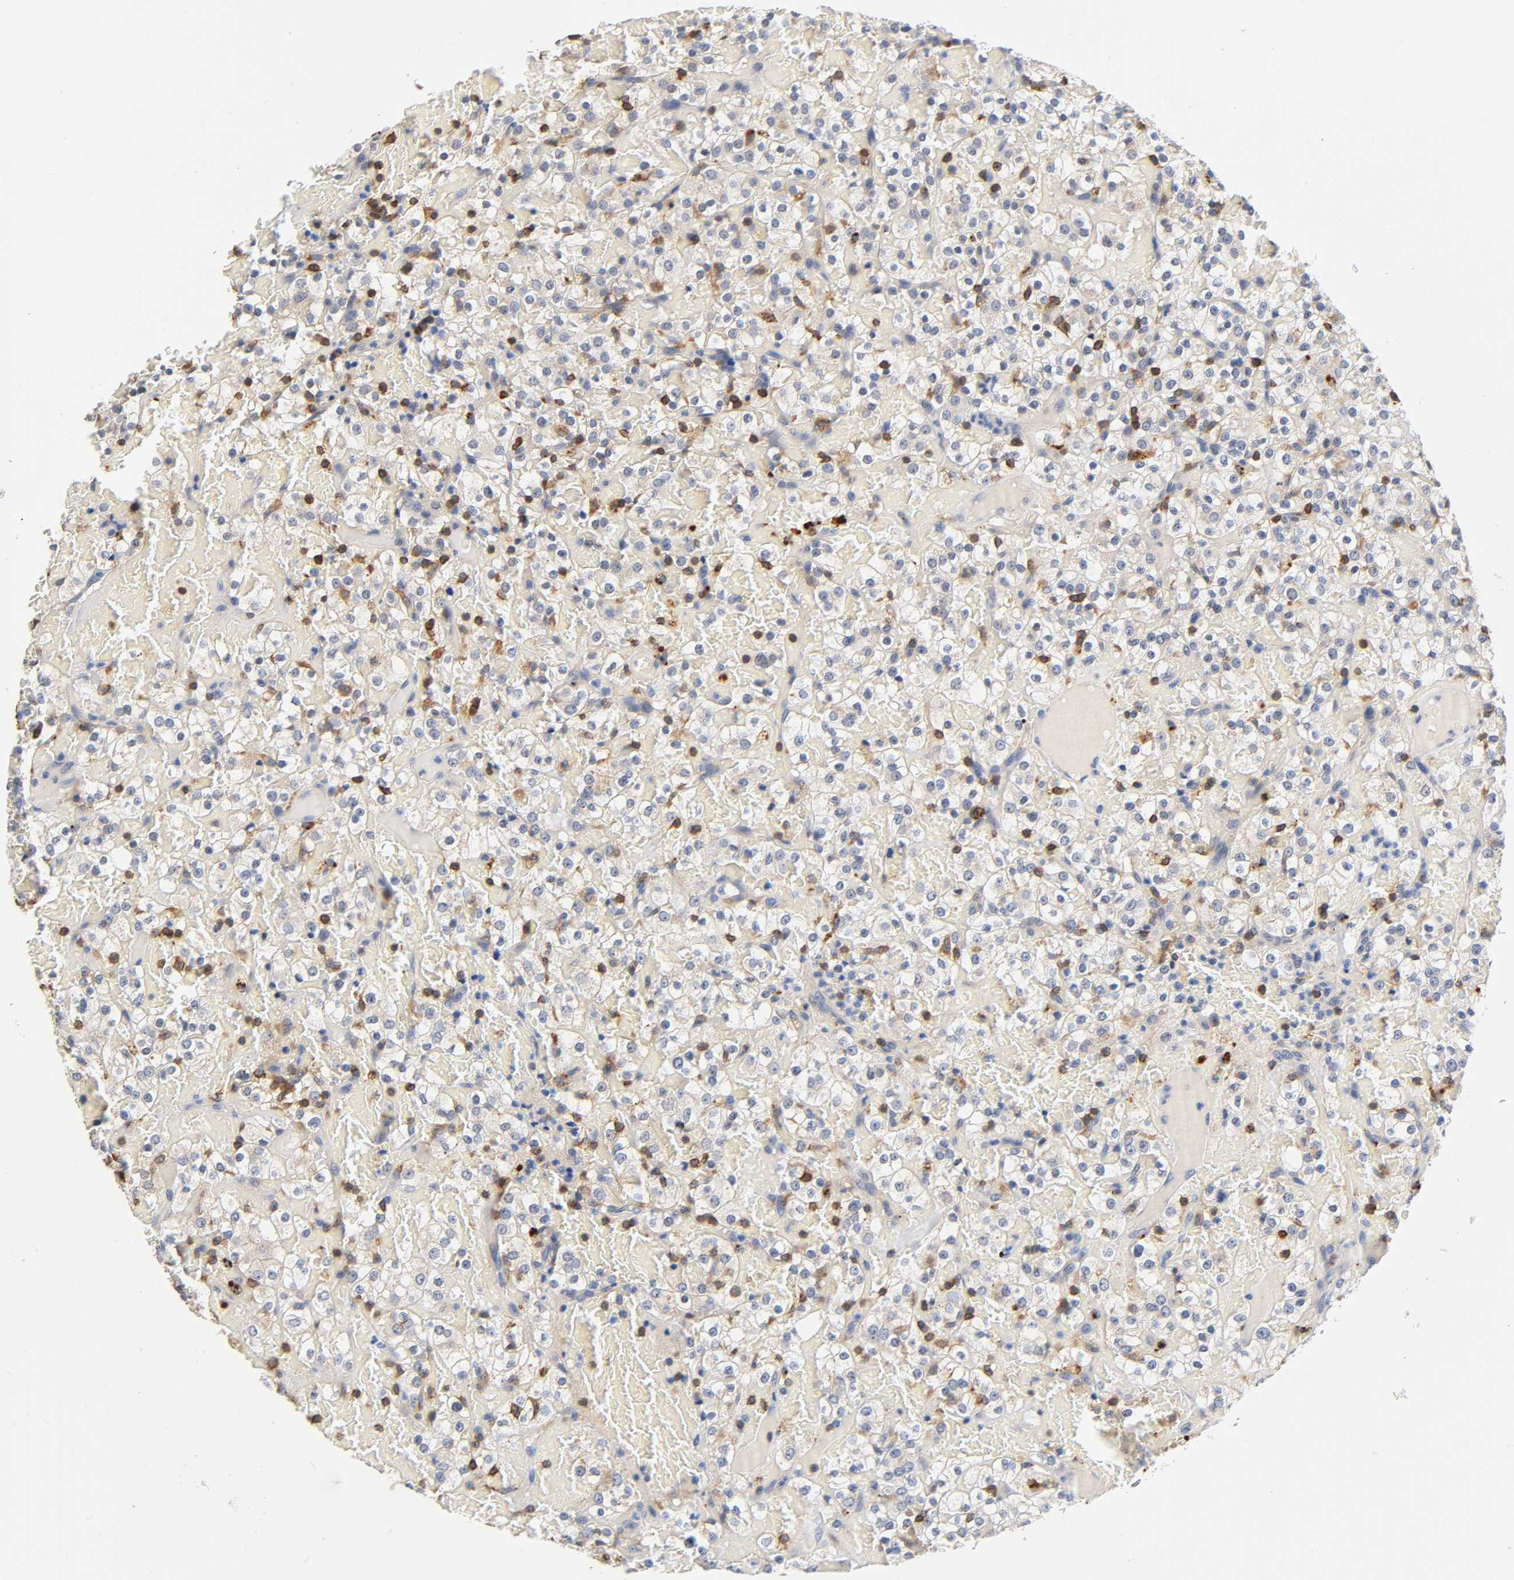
{"staining": {"intensity": "negative", "quantity": "none", "location": "none"}, "tissue": "renal cancer", "cell_type": "Tumor cells", "image_type": "cancer", "snomed": [{"axis": "morphology", "description": "Normal tissue, NOS"}, {"axis": "morphology", "description": "Adenocarcinoma, NOS"}, {"axis": "topography", "description": "Kidney"}], "caption": "IHC of human renal cancer (adenocarcinoma) exhibits no expression in tumor cells.", "gene": "UCKL1", "patient": {"sex": "female", "age": 72}}